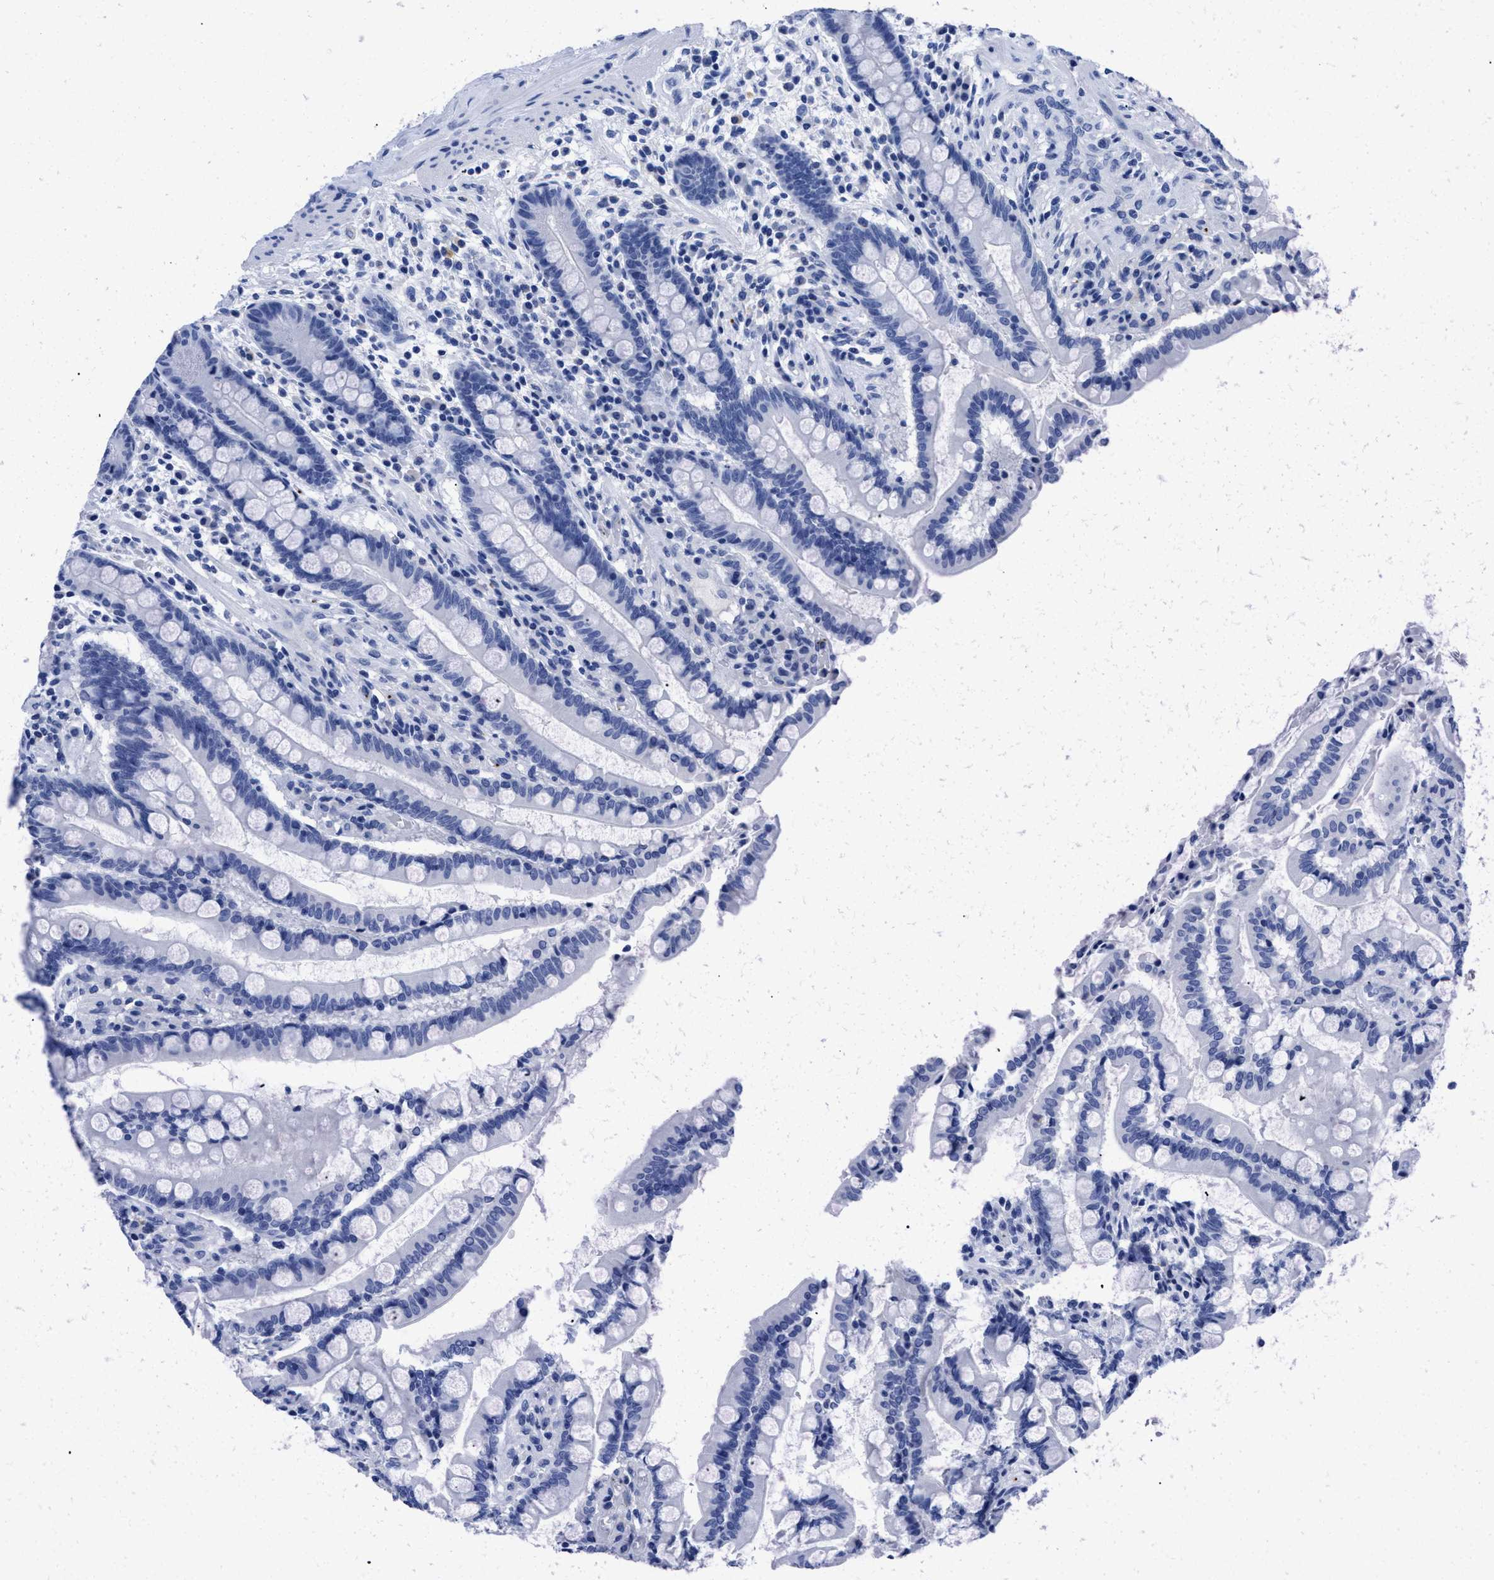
{"staining": {"intensity": "negative", "quantity": "none", "location": "none"}, "tissue": "colon", "cell_type": "Endothelial cells", "image_type": "normal", "snomed": [{"axis": "morphology", "description": "Normal tissue, NOS"}, {"axis": "topography", "description": "Colon"}], "caption": "High power microscopy histopathology image of an immunohistochemistry (IHC) photomicrograph of benign colon, revealing no significant expression in endothelial cells.", "gene": "TREML1", "patient": {"sex": "male", "age": 73}}